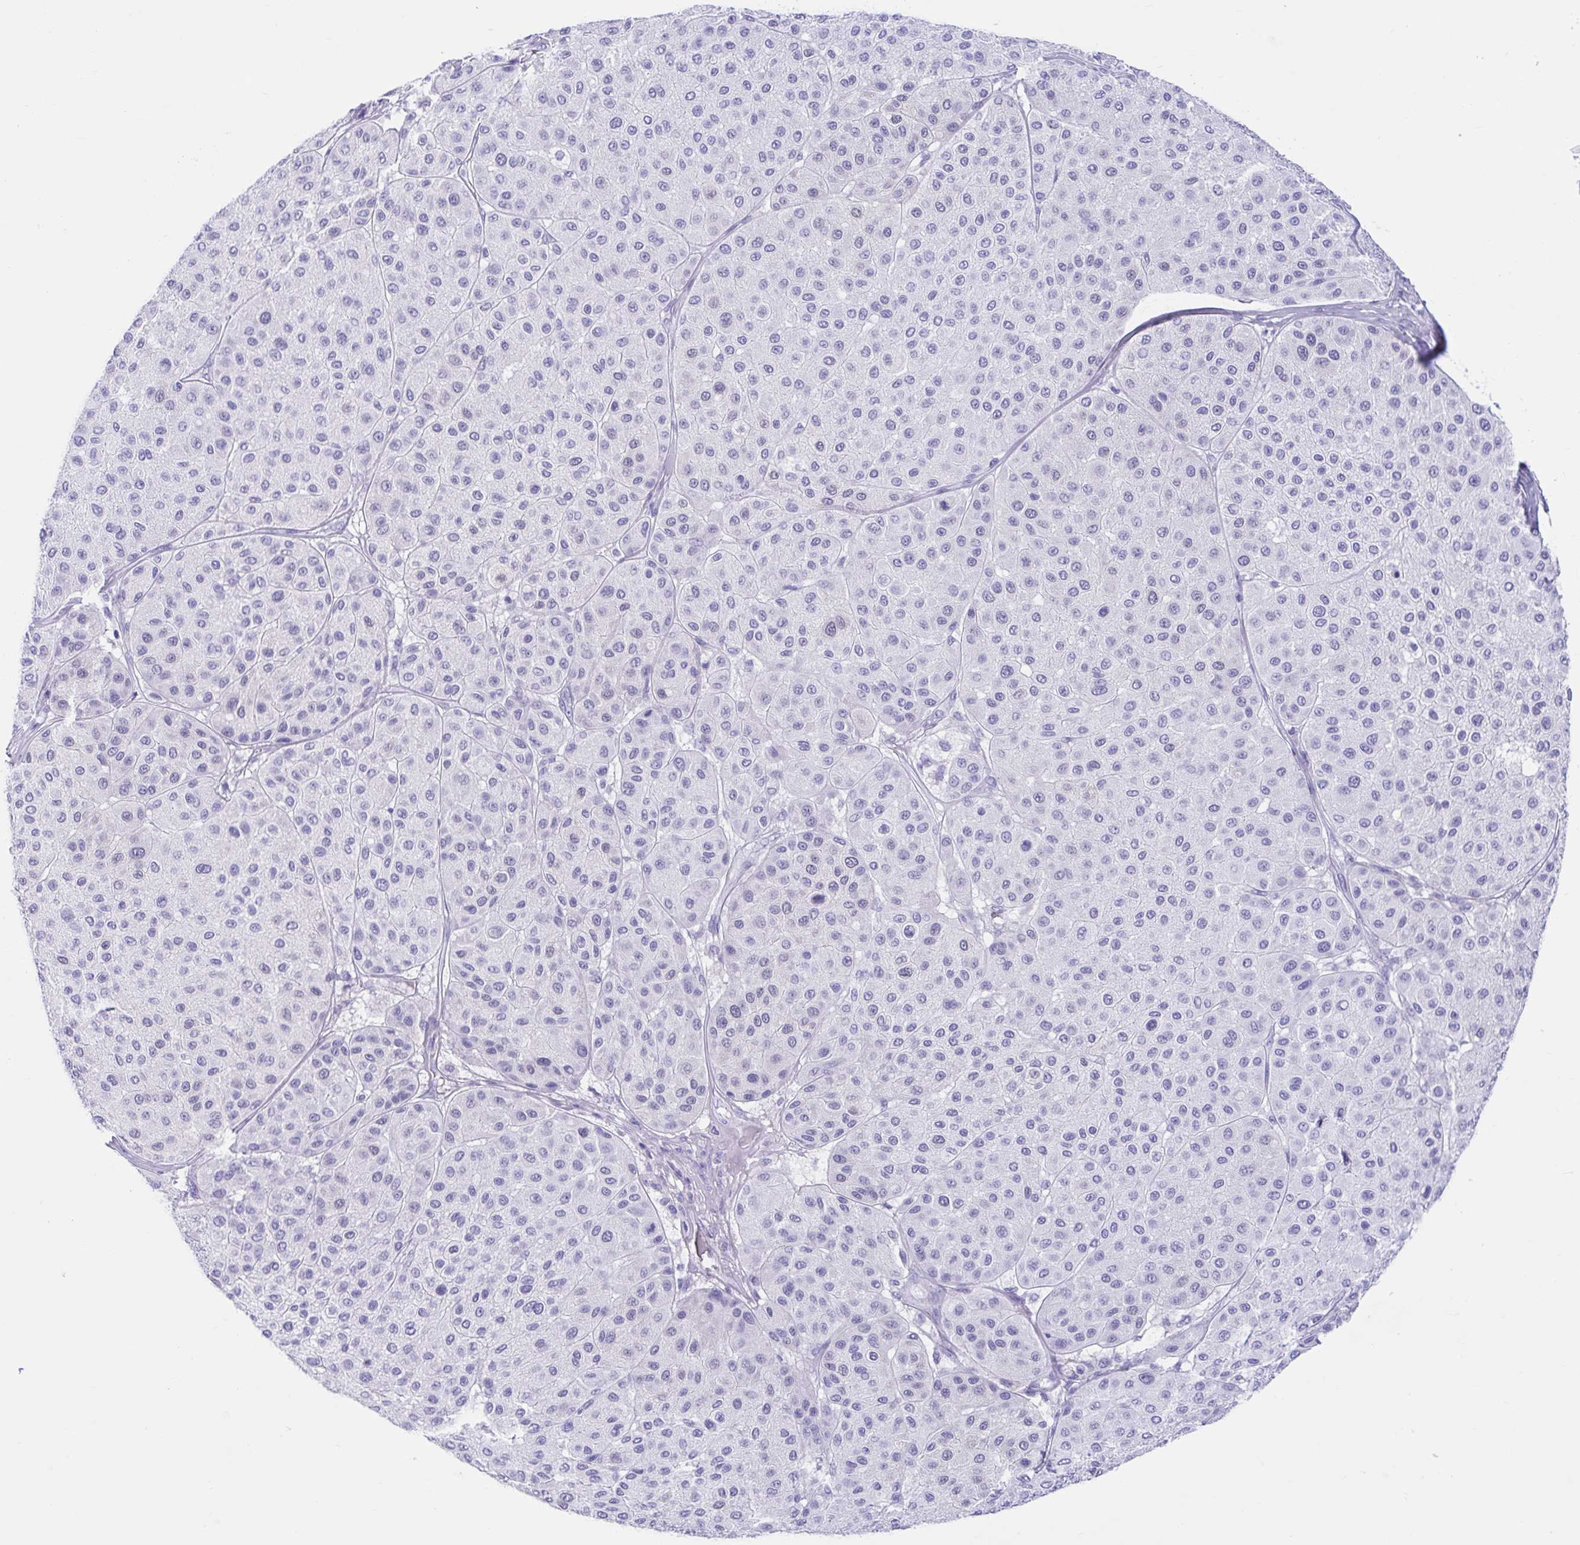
{"staining": {"intensity": "negative", "quantity": "none", "location": "none"}, "tissue": "melanoma", "cell_type": "Tumor cells", "image_type": "cancer", "snomed": [{"axis": "morphology", "description": "Malignant melanoma, Metastatic site"}, {"axis": "topography", "description": "Smooth muscle"}], "caption": "Tumor cells show no significant positivity in malignant melanoma (metastatic site). Nuclei are stained in blue.", "gene": "TMEM35A", "patient": {"sex": "male", "age": 41}}